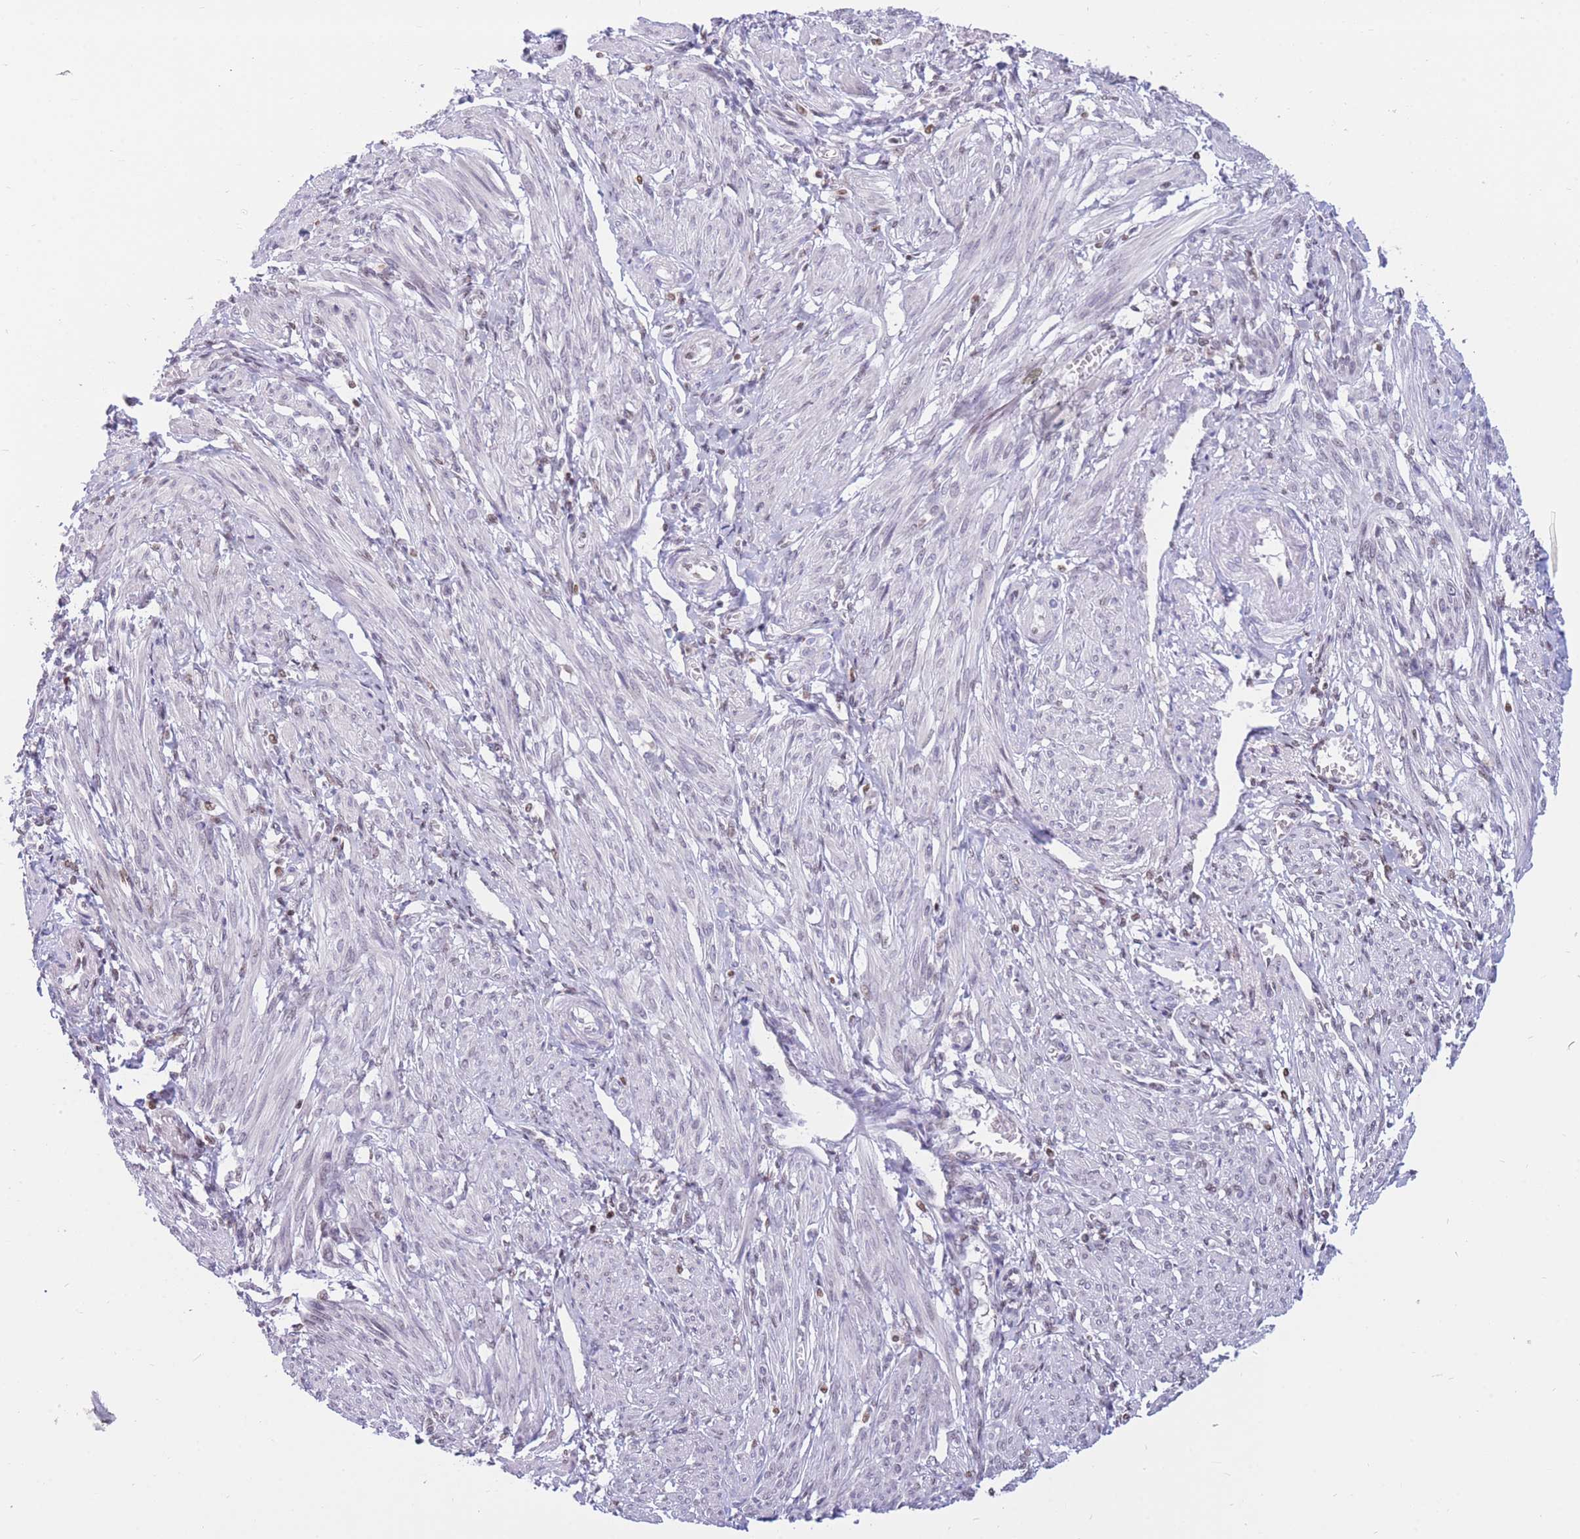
{"staining": {"intensity": "negative", "quantity": "none", "location": "none"}, "tissue": "smooth muscle", "cell_type": "Smooth muscle cells", "image_type": "normal", "snomed": [{"axis": "morphology", "description": "Normal tissue, NOS"}, {"axis": "topography", "description": "Smooth muscle"}], "caption": "Histopathology image shows no protein expression in smooth muscle cells of unremarkable smooth muscle. (DAB immunohistochemistry visualized using brightfield microscopy, high magnification).", "gene": "HMGN1", "patient": {"sex": "female", "age": 39}}